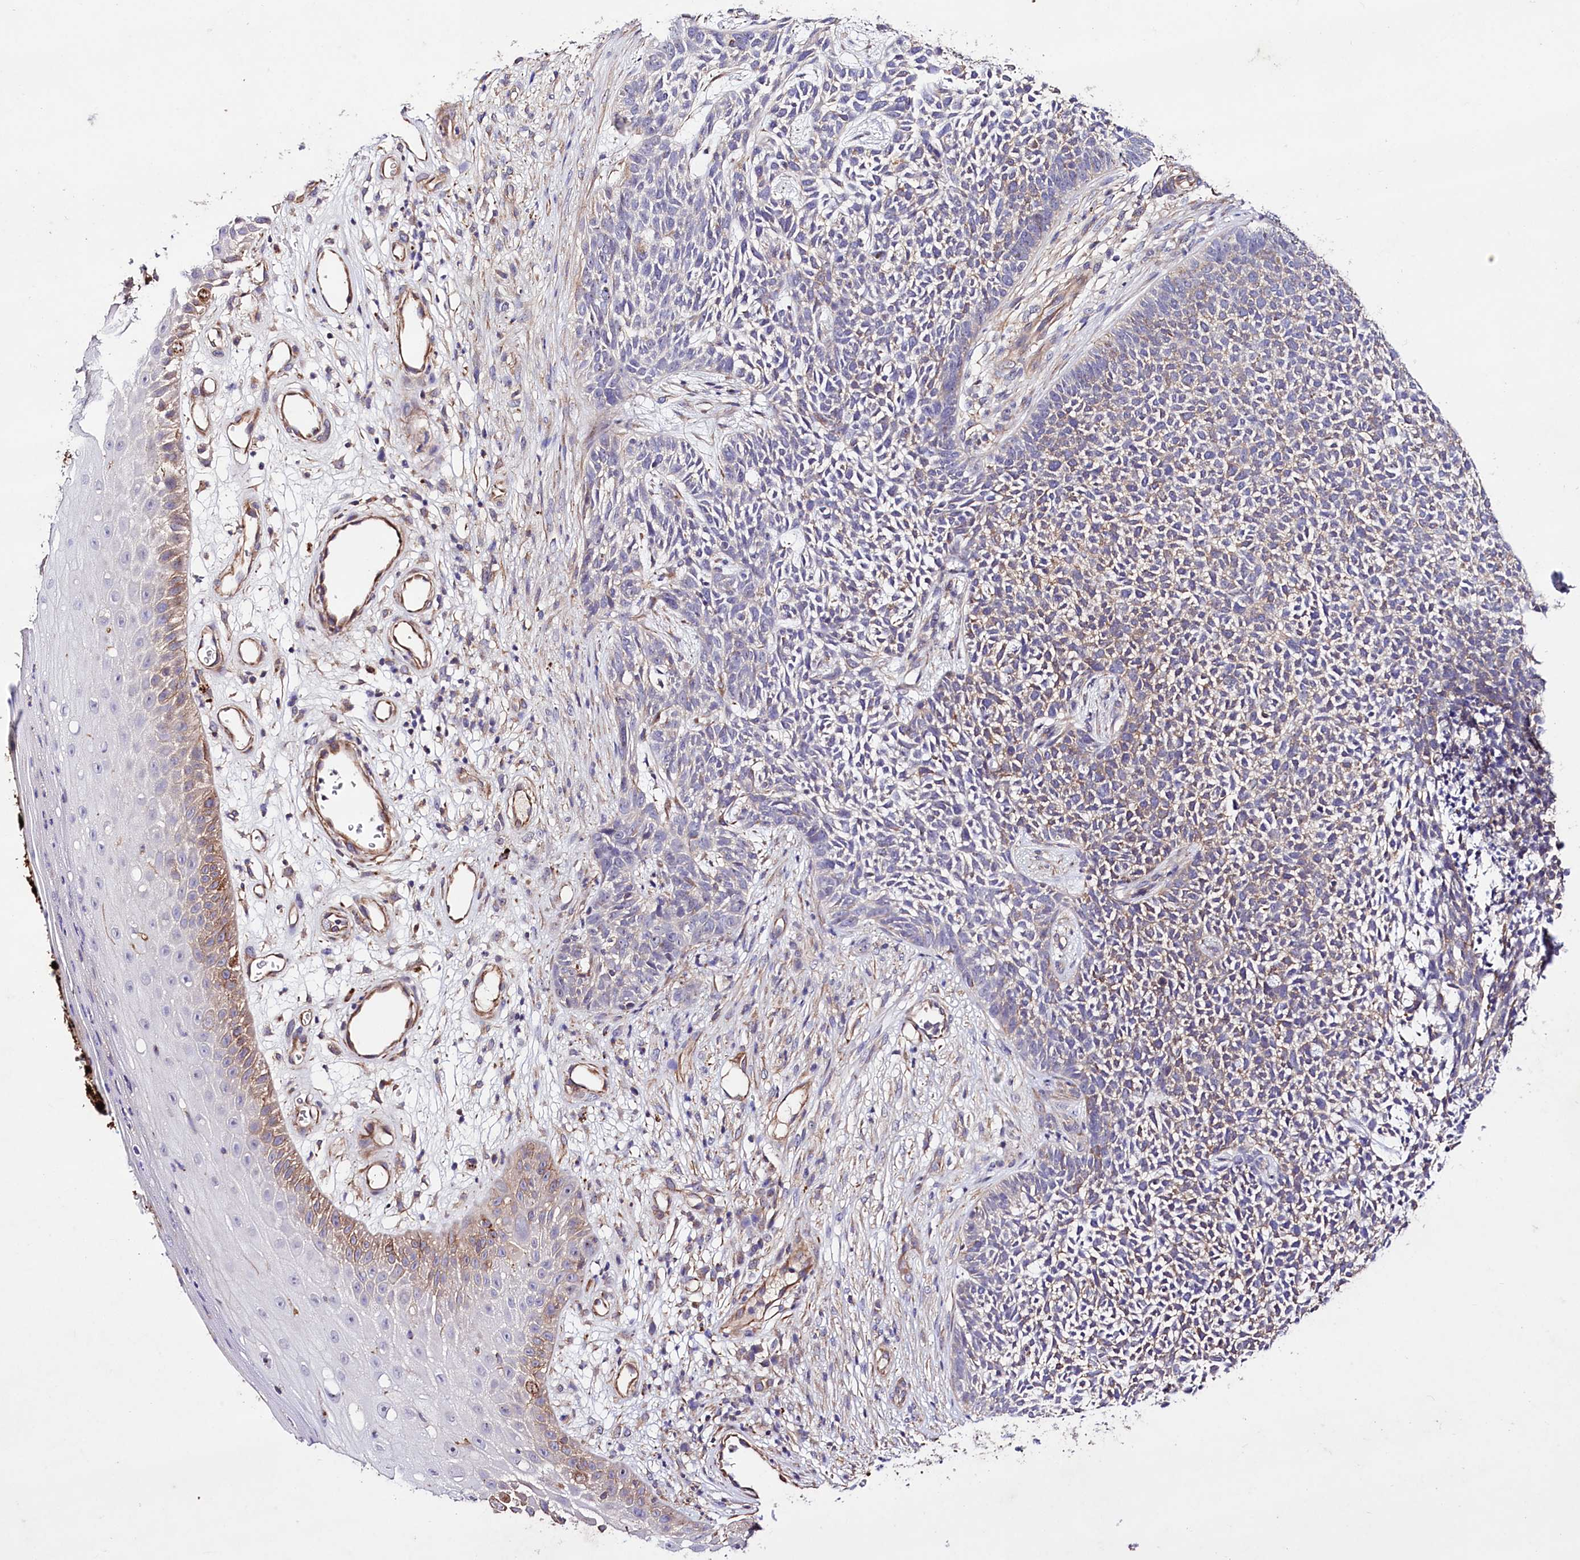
{"staining": {"intensity": "weak", "quantity": "25%-75%", "location": "cytoplasmic/membranous"}, "tissue": "skin cancer", "cell_type": "Tumor cells", "image_type": "cancer", "snomed": [{"axis": "morphology", "description": "Basal cell carcinoma"}, {"axis": "topography", "description": "Skin"}], "caption": "Protein staining by immunohistochemistry (IHC) exhibits weak cytoplasmic/membranous staining in about 25%-75% of tumor cells in skin cancer (basal cell carcinoma).", "gene": "SLC7A1", "patient": {"sex": "female", "age": 84}}